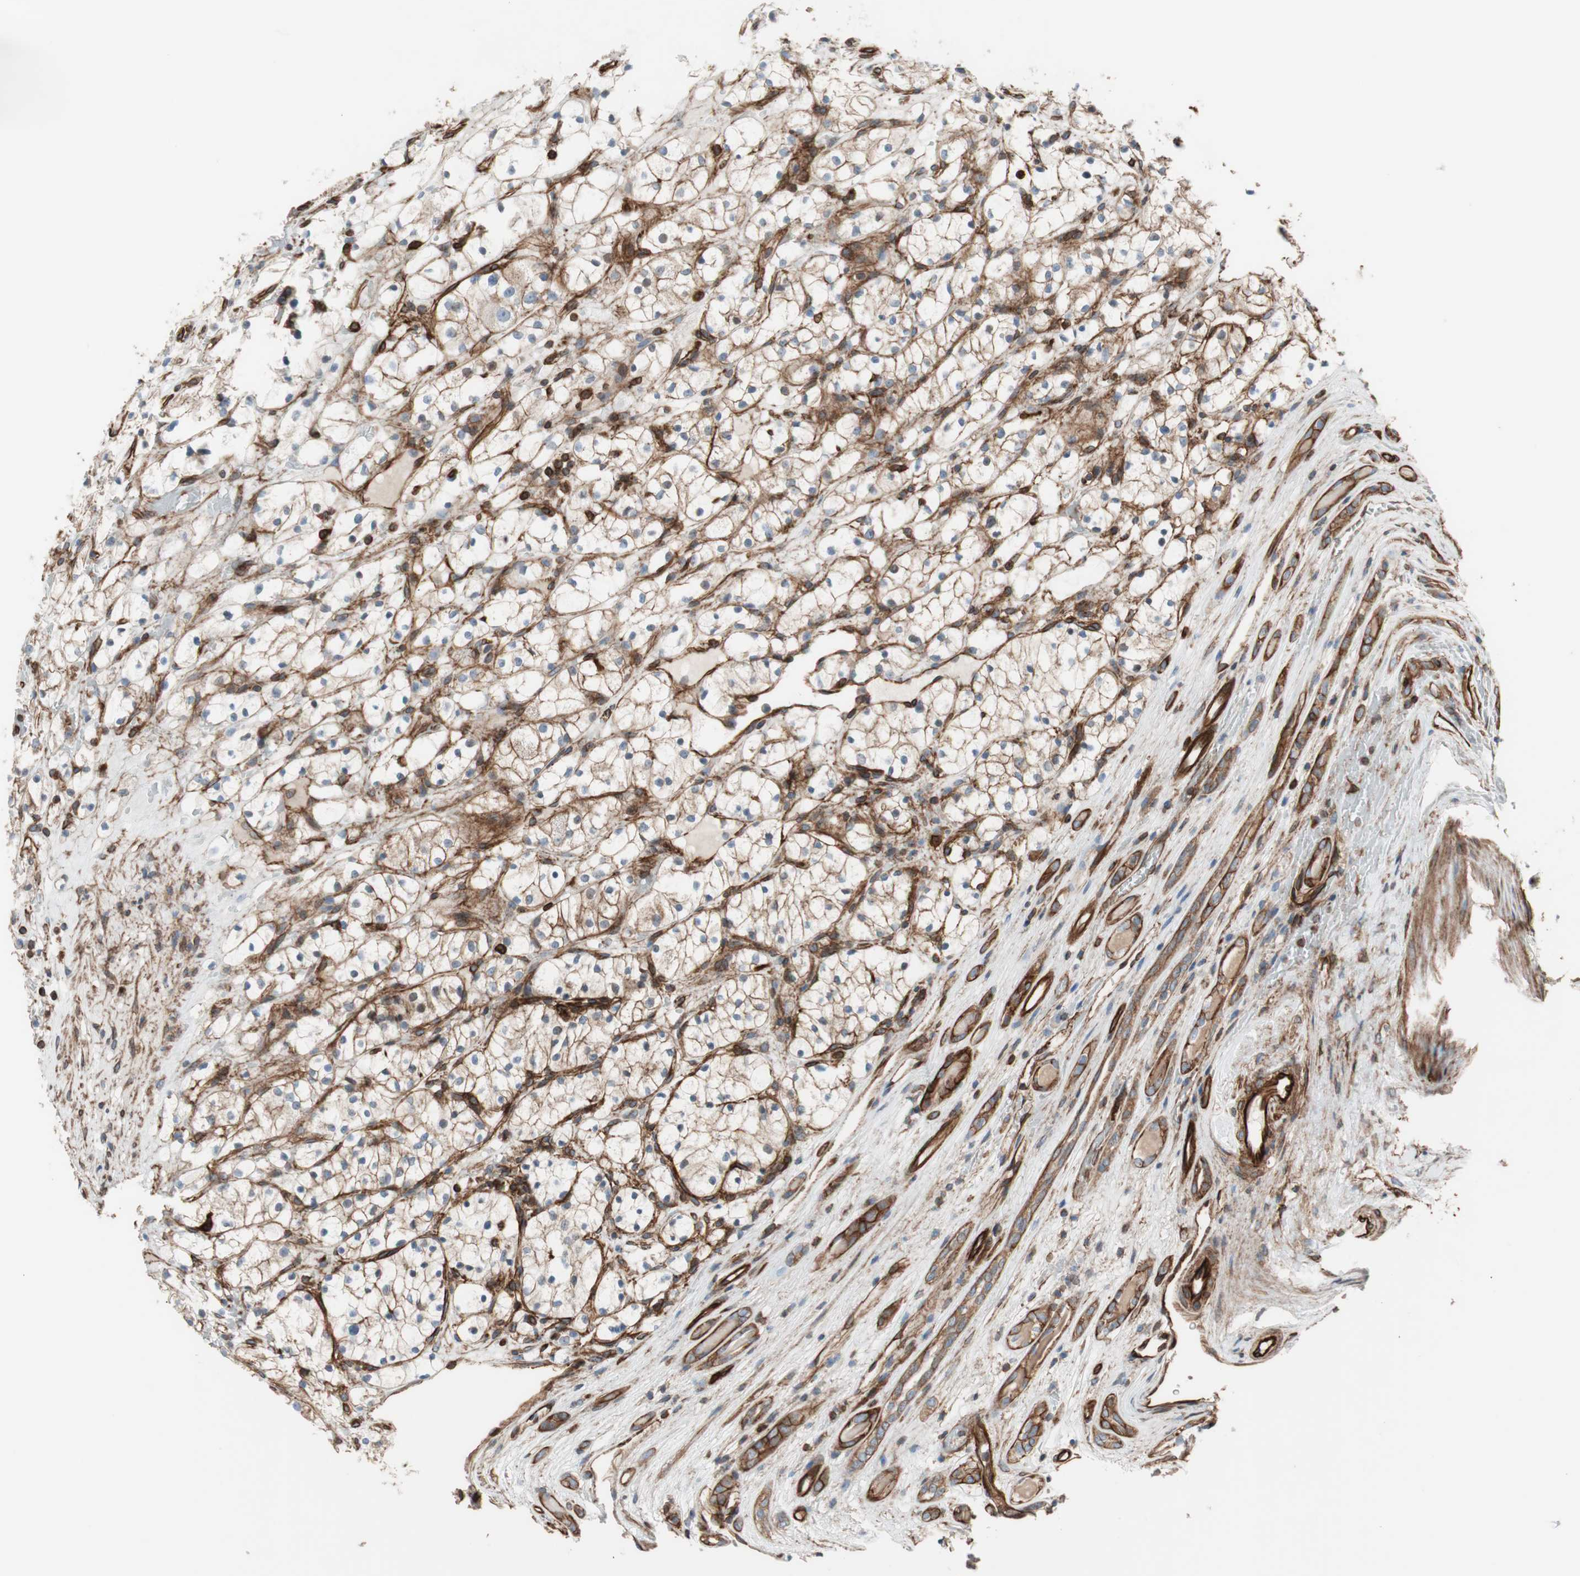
{"staining": {"intensity": "moderate", "quantity": "25%-75%", "location": "cytoplasmic/membranous"}, "tissue": "renal cancer", "cell_type": "Tumor cells", "image_type": "cancer", "snomed": [{"axis": "morphology", "description": "Adenocarcinoma, NOS"}, {"axis": "topography", "description": "Kidney"}], "caption": "Tumor cells show medium levels of moderate cytoplasmic/membranous positivity in approximately 25%-75% of cells in human renal cancer.", "gene": "TCTA", "patient": {"sex": "female", "age": 60}}